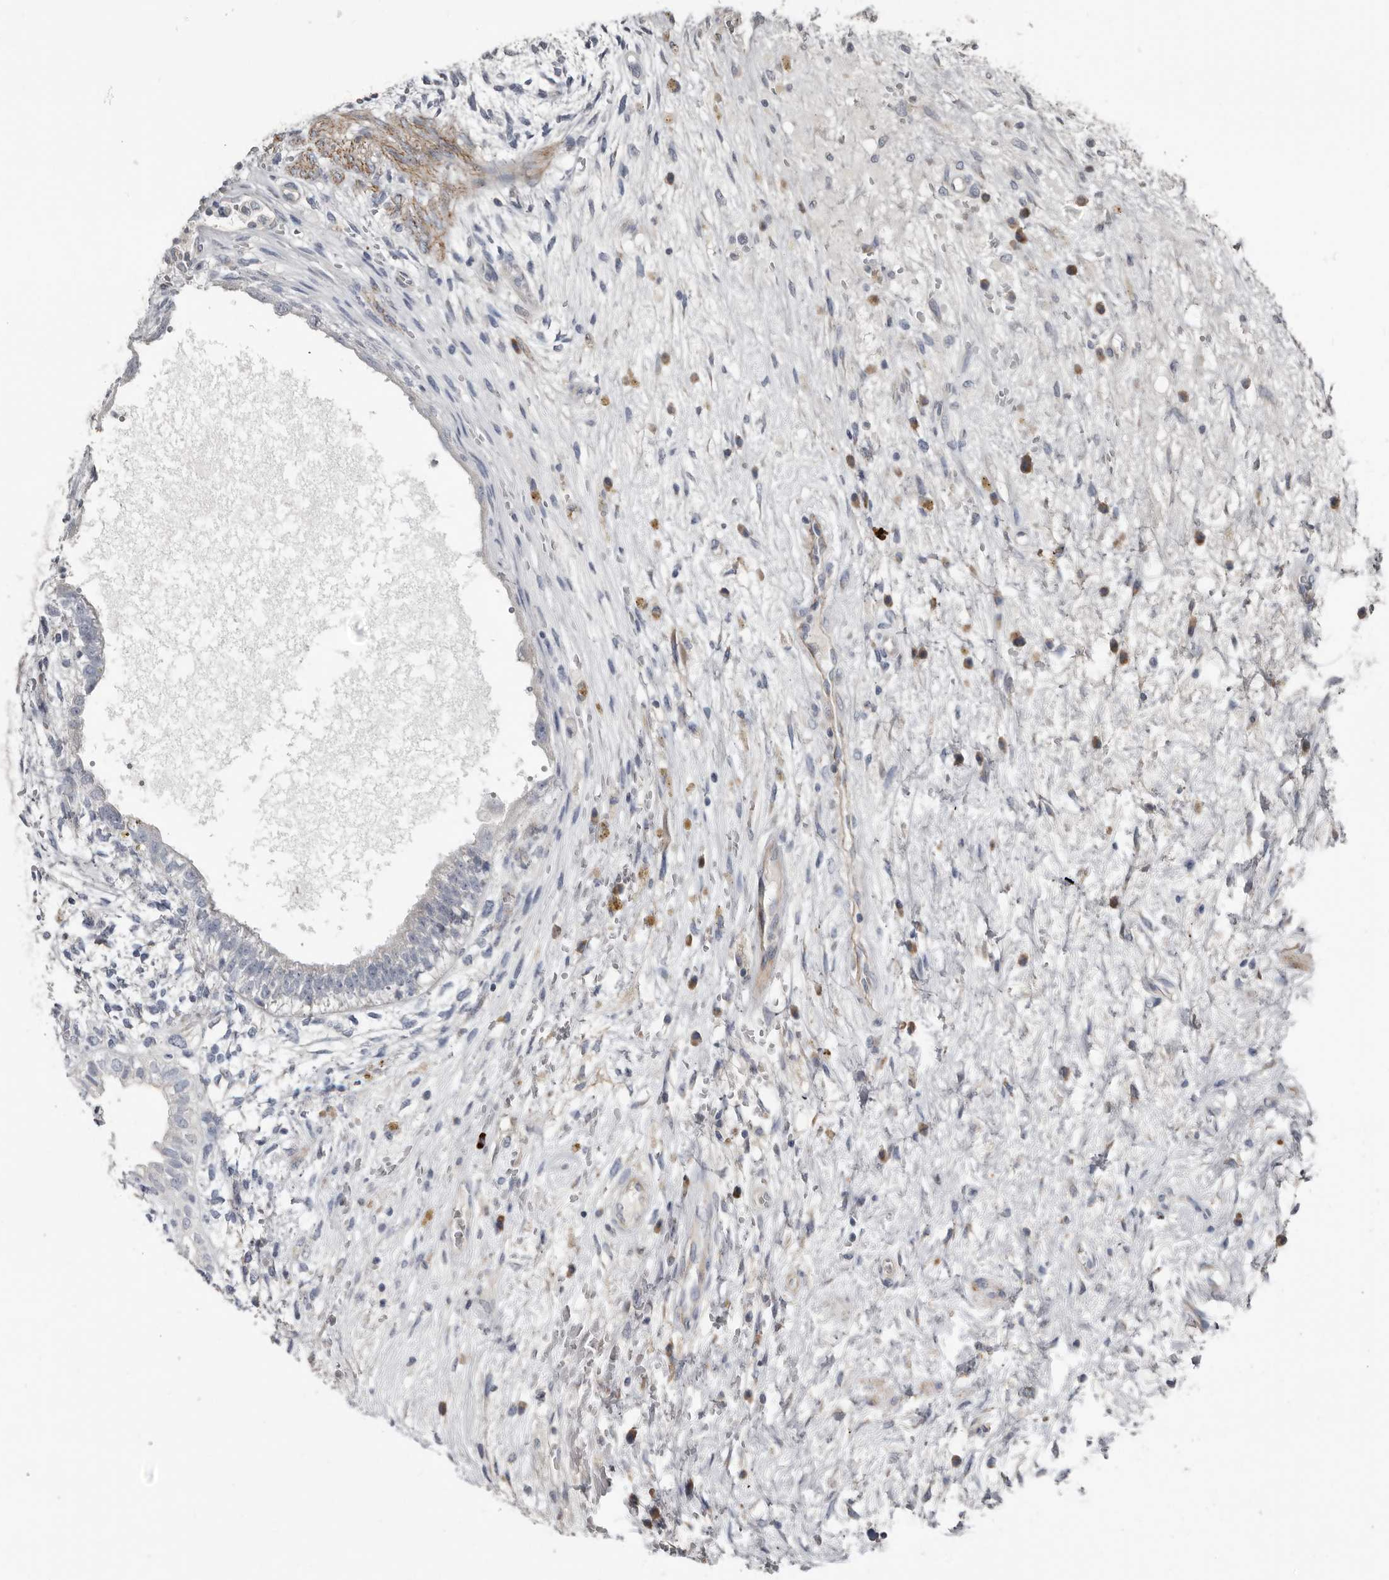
{"staining": {"intensity": "negative", "quantity": "none", "location": "none"}, "tissue": "testis cancer", "cell_type": "Tumor cells", "image_type": "cancer", "snomed": [{"axis": "morphology", "description": "Carcinoma, Embryonal, NOS"}, {"axis": "topography", "description": "Testis"}], "caption": "Immunohistochemistry (IHC) of testis cancer demonstrates no staining in tumor cells.", "gene": "ZNF114", "patient": {"sex": "male", "age": 26}}